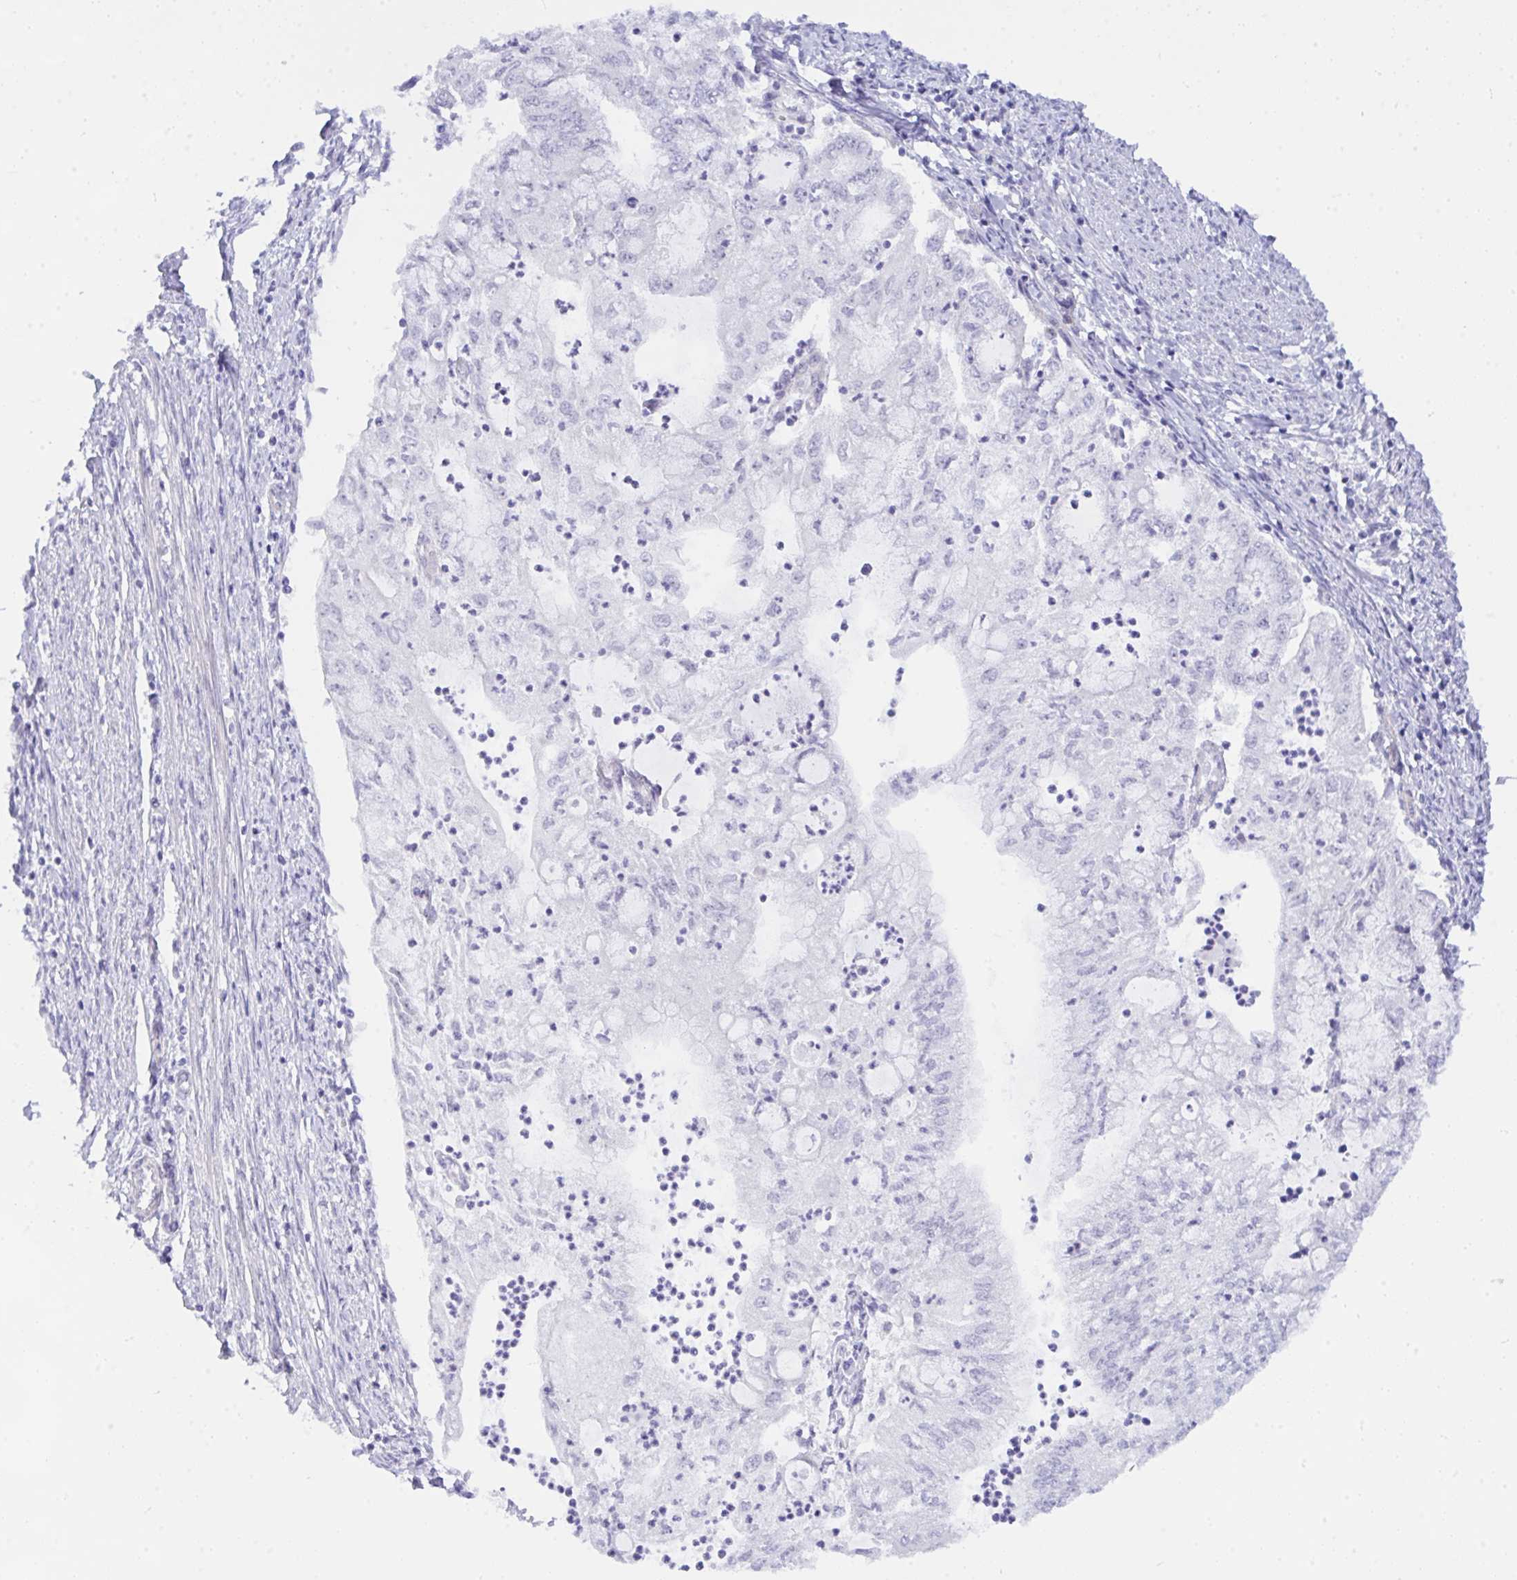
{"staining": {"intensity": "negative", "quantity": "none", "location": "none"}, "tissue": "ovarian cancer", "cell_type": "Tumor cells", "image_type": "cancer", "snomed": [{"axis": "morphology", "description": "Carcinoma, endometroid"}, {"axis": "morphology", "description": "Cystadenocarcinoma, serous, NOS"}, {"axis": "topography", "description": "Ovary"}], "caption": "Photomicrograph shows no significant protein positivity in tumor cells of ovarian cancer (endometroid carcinoma). The staining is performed using DAB brown chromogen with nuclei counter-stained in using hematoxylin.", "gene": "NFXL1", "patient": {"sex": "female", "age": 45}}